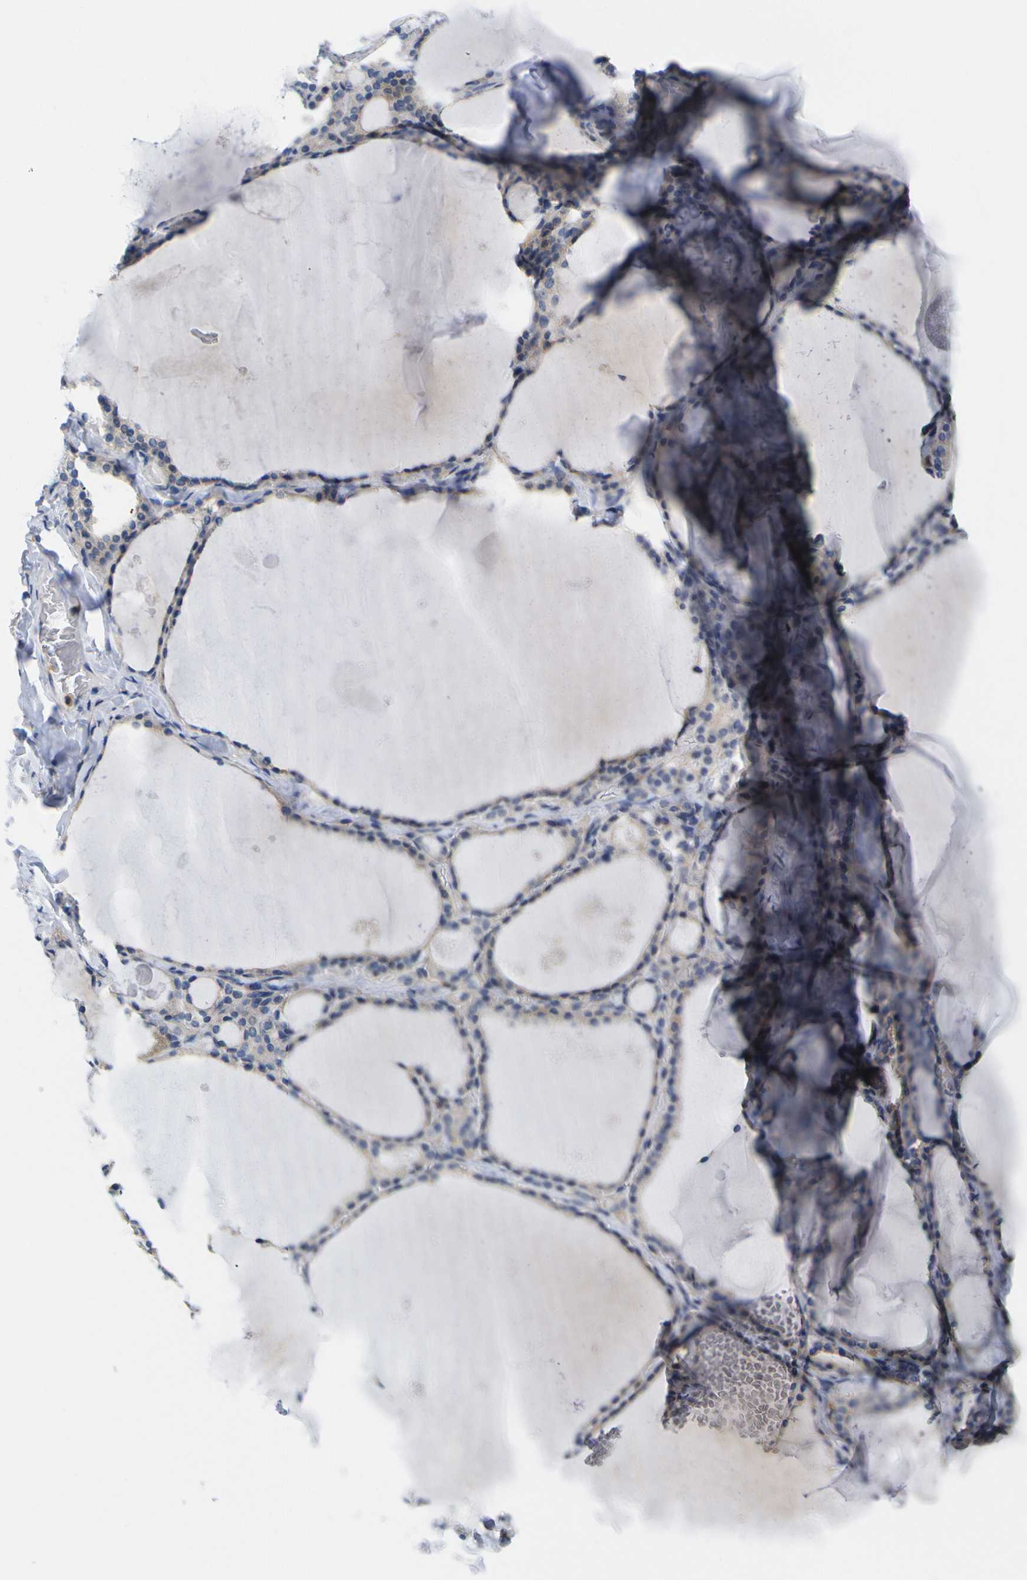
{"staining": {"intensity": "weak", "quantity": "25%-75%", "location": "cytoplasmic/membranous"}, "tissue": "thyroid gland", "cell_type": "Glandular cells", "image_type": "normal", "snomed": [{"axis": "morphology", "description": "Normal tissue, NOS"}, {"axis": "topography", "description": "Thyroid gland"}], "caption": "Immunohistochemistry (IHC) photomicrograph of normal thyroid gland: thyroid gland stained using immunohistochemistry (IHC) demonstrates low levels of weak protein expression localized specifically in the cytoplasmic/membranous of glandular cells, appearing as a cytoplasmic/membranous brown color.", "gene": "USH1C", "patient": {"sex": "male", "age": 56}}